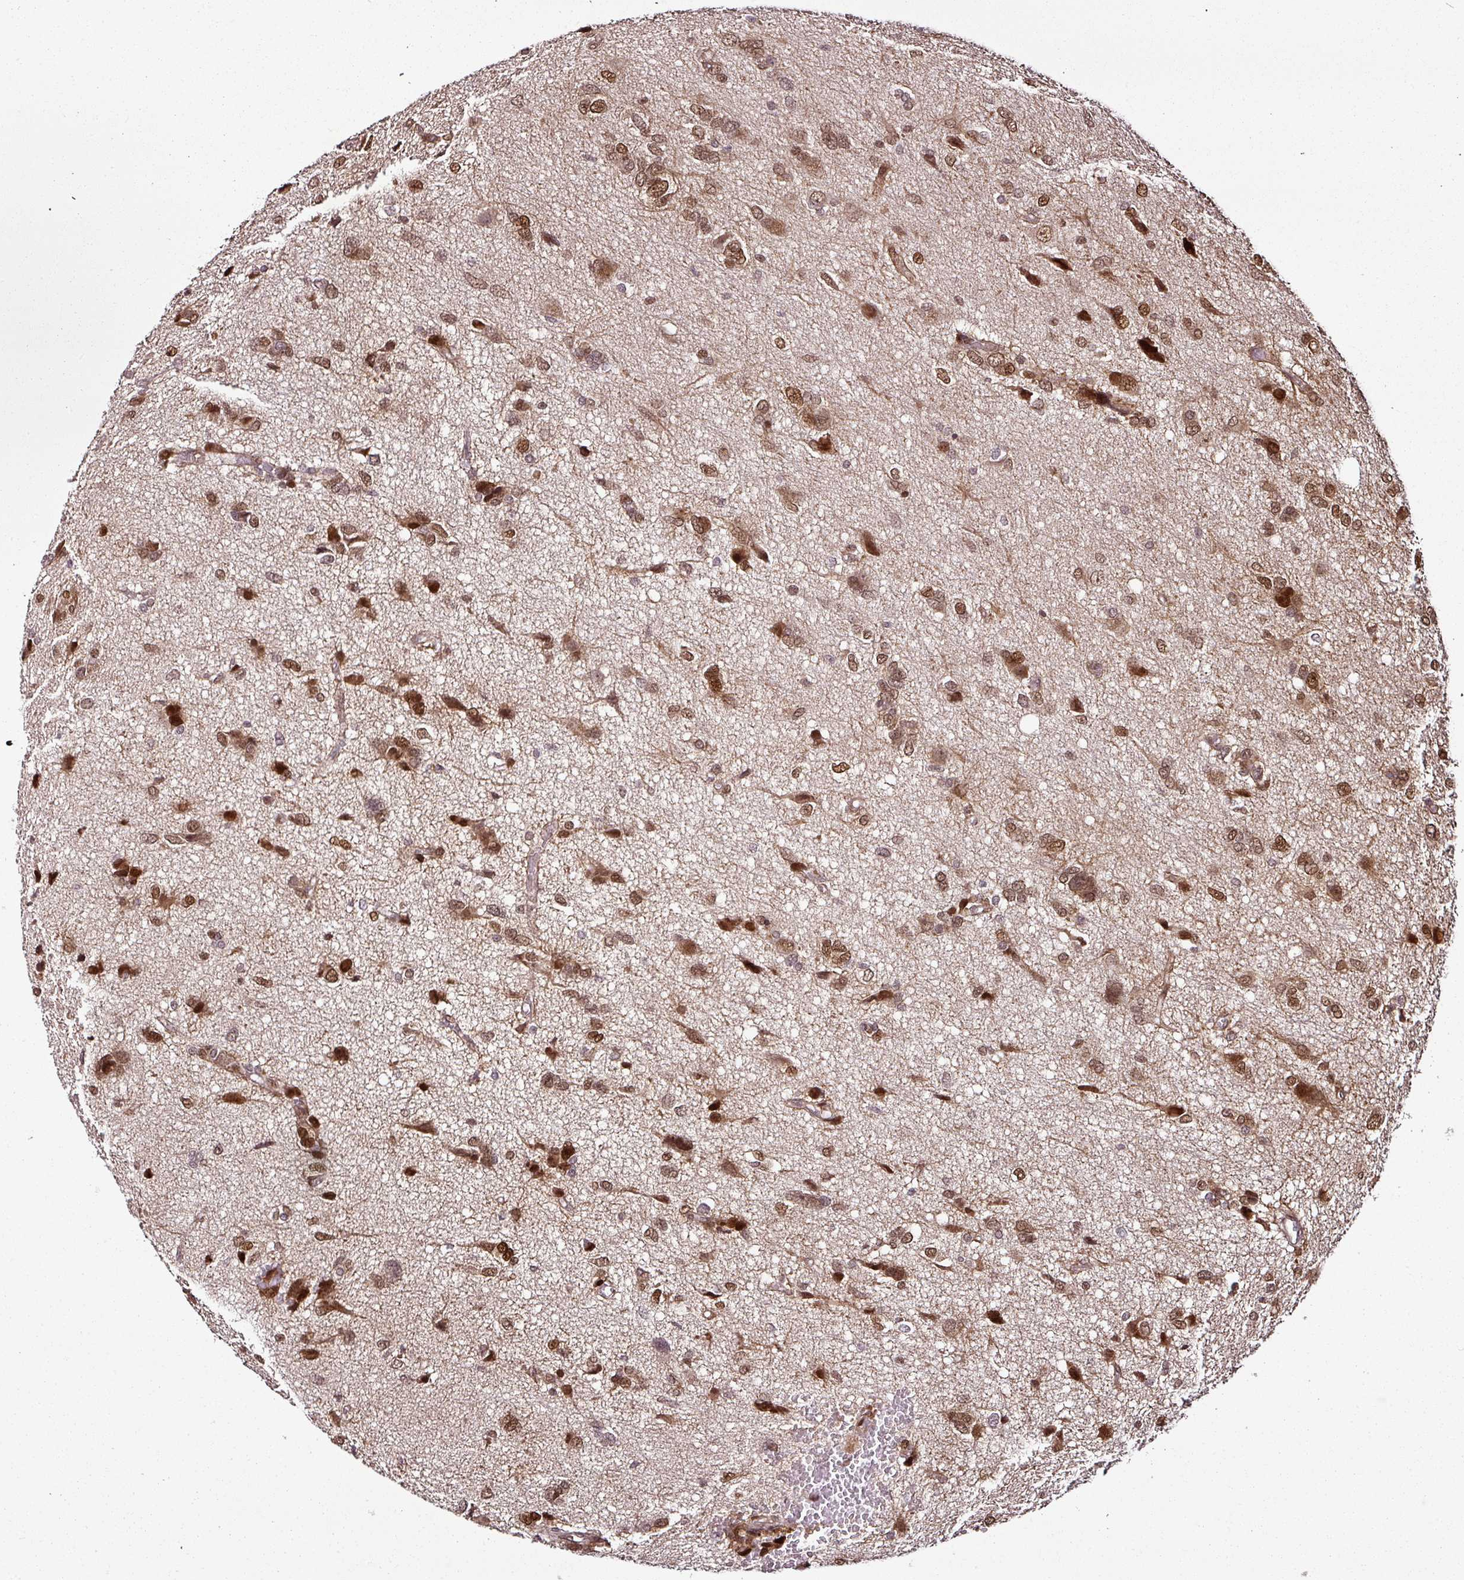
{"staining": {"intensity": "moderate", "quantity": ">75%", "location": "nuclear"}, "tissue": "glioma", "cell_type": "Tumor cells", "image_type": "cancer", "snomed": [{"axis": "morphology", "description": "Glioma, malignant, High grade"}, {"axis": "topography", "description": "Brain"}], "caption": "Approximately >75% of tumor cells in glioma show moderate nuclear protein positivity as visualized by brown immunohistochemical staining.", "gene": "COPRS", "patient": {"sex": "female", "age": 59}}